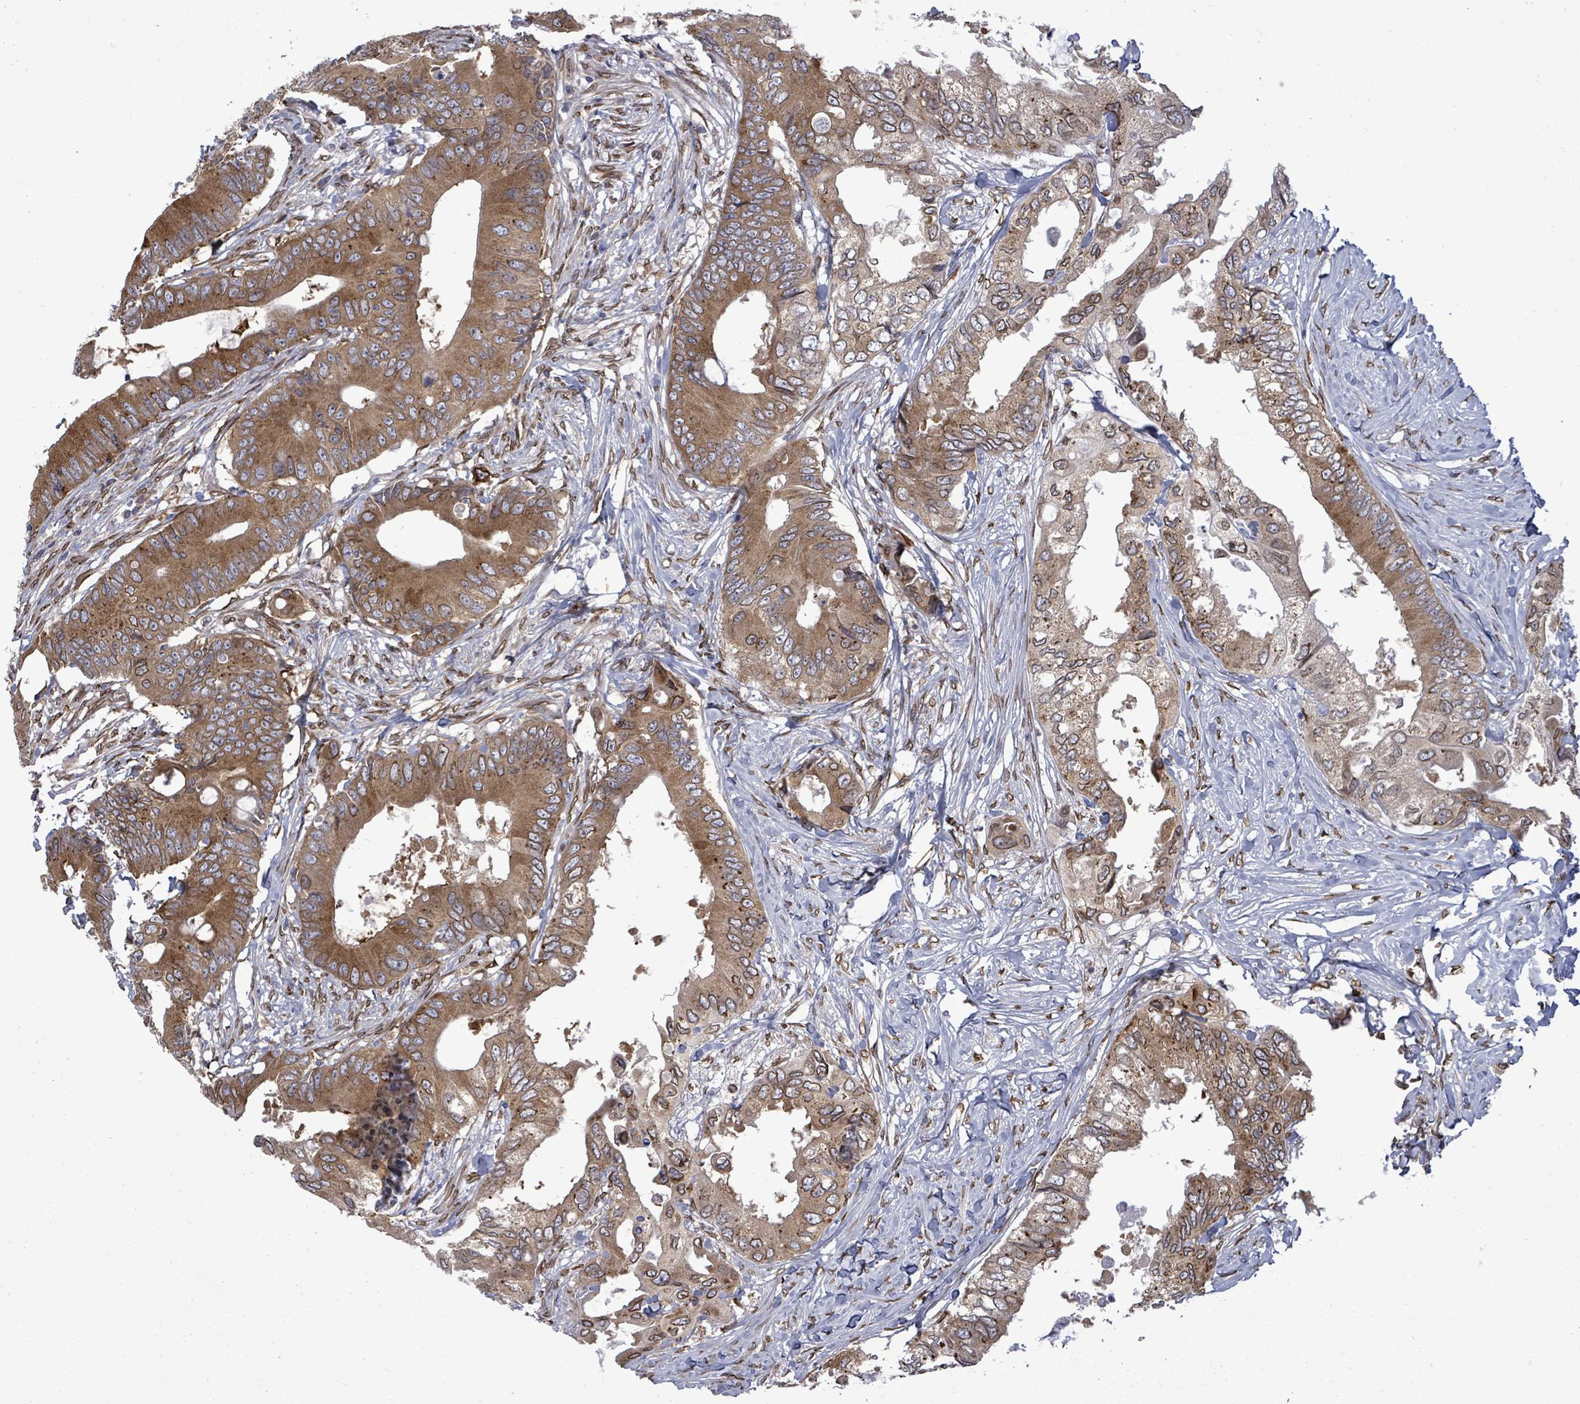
{"staining": {"intensity": "moderate", "quantity": ">75%", "location": "cytoplasmic/membranous,nuclear"}, "tissue": "colorectal cancer", "cell_type": "Tumor cells", "image_type": "cancer", "snomed": [{"axis": "morphology", "description": "Adenocarcinoma, NOS"}, {"axis": "topography", "description": "Colon"}], "caption": "DAB (3,3'-diaminobenzidine) immunohistochemical staining of human colorectal adenocarcinoma reveals moderate cytoplasmic/membranous and nuclear protein staining in approximately >75% of tumor cells.", "gene": "ARFGAP1", "patient": {"sex": "male", "age": 71}}